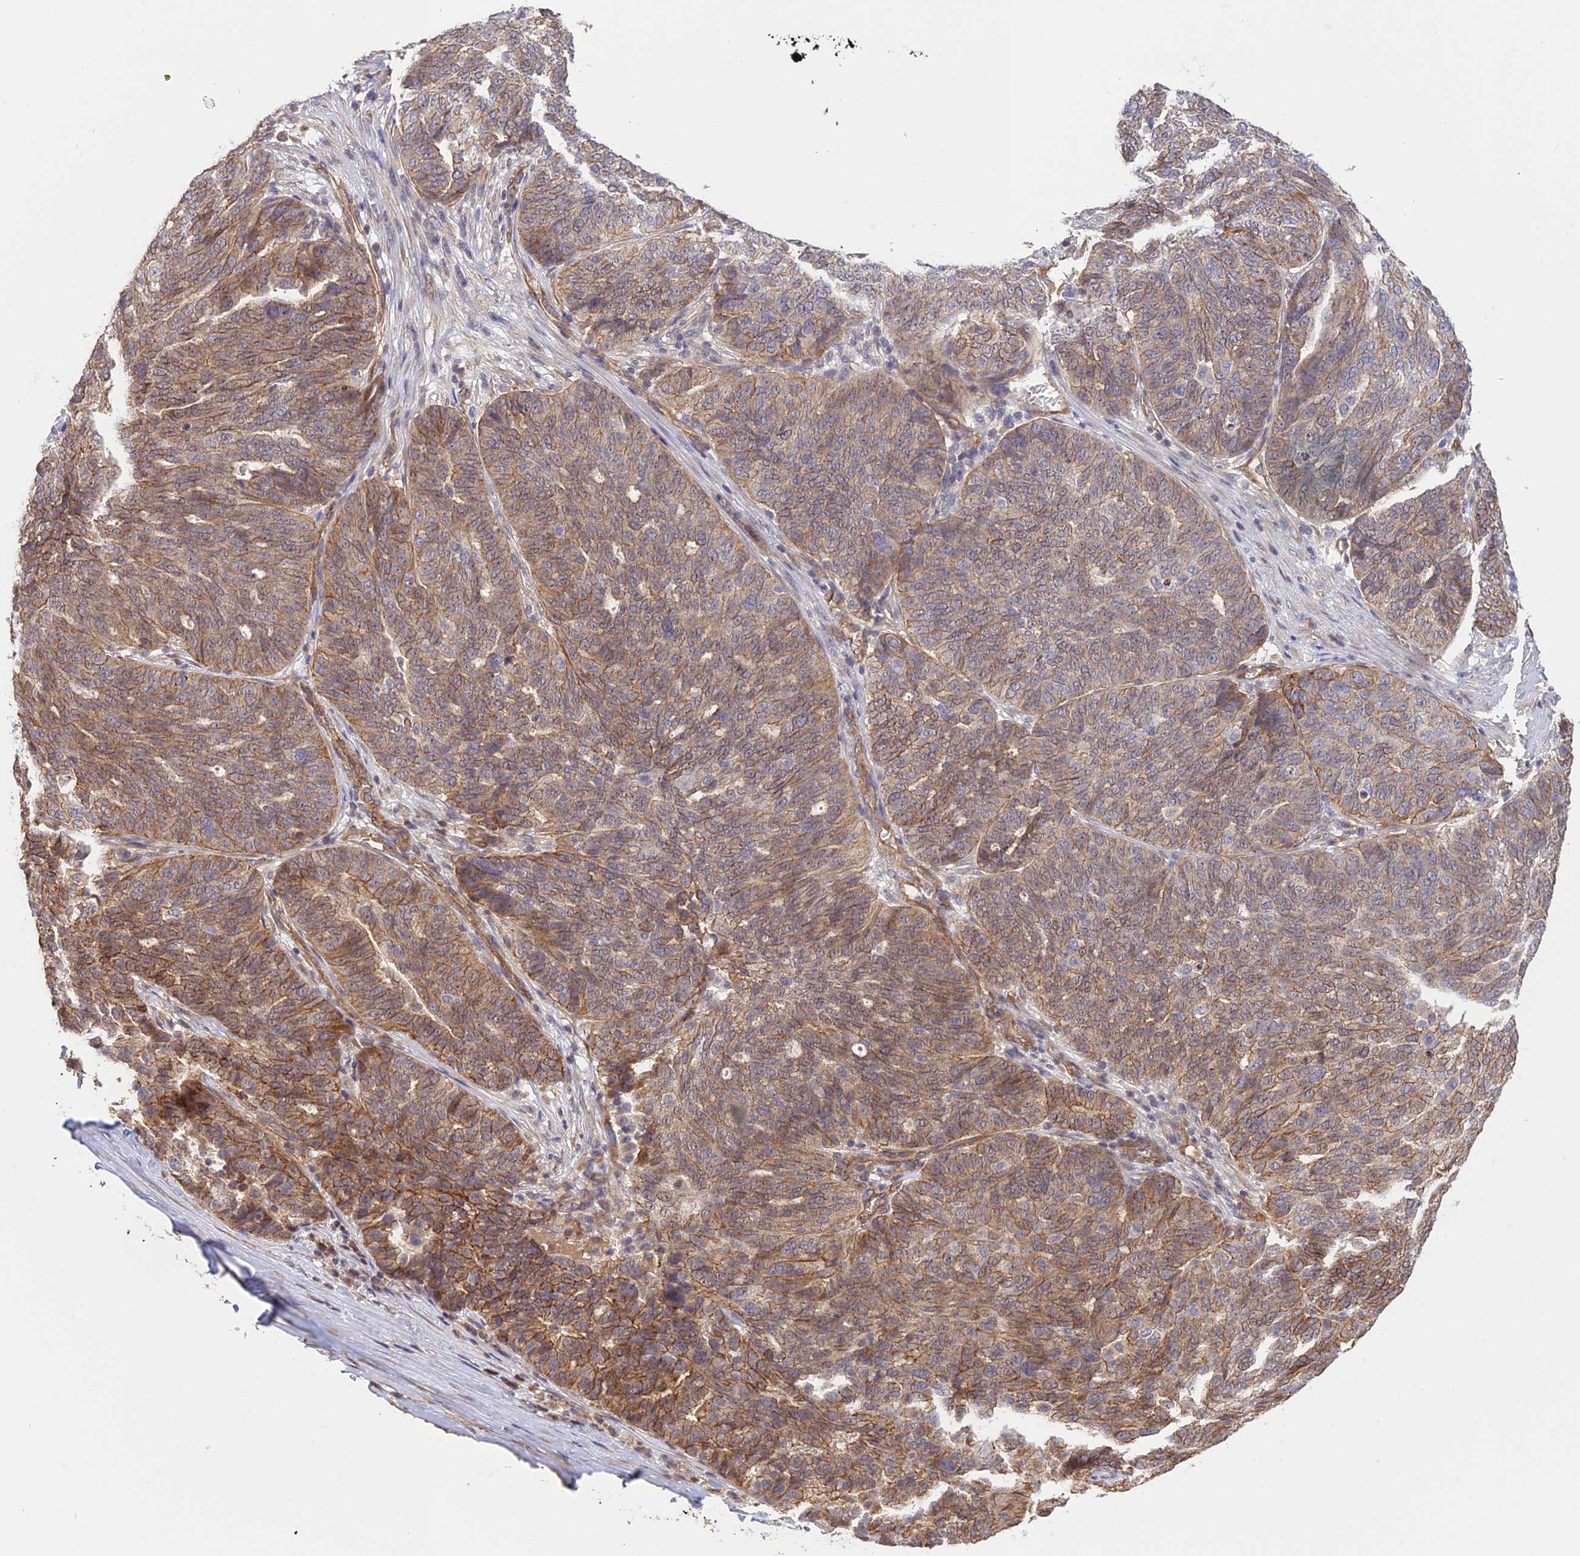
{"staining": {"intensity": "moderate", "quantity": ">75%", "location": "cytoplasmic/membranous"}, "tissue": "ovarian cancer", "cell_type": "Tumor cells", "image_type": "cancer", "snomed": [{"axis": "morphology", "description": "Cystadenocarcinoma, serous, NOS"}, {"axis": "topography", "description": "Ovary"}], "caption": "High-power microscopy captured an immunohistochemistry image of serous cystadenocarcinoma (ovarian), revealing moderate cytoplasmic/membranous staining in approximately >75% of tumor cells. The staining was performed using DAB to visualize the protein expression in brown, while the nuclei were stained in blue with hematoxylin (Magnification: 20x).", "gene": "HOMER2", "patient": {"sex": "female", "age": 59}}